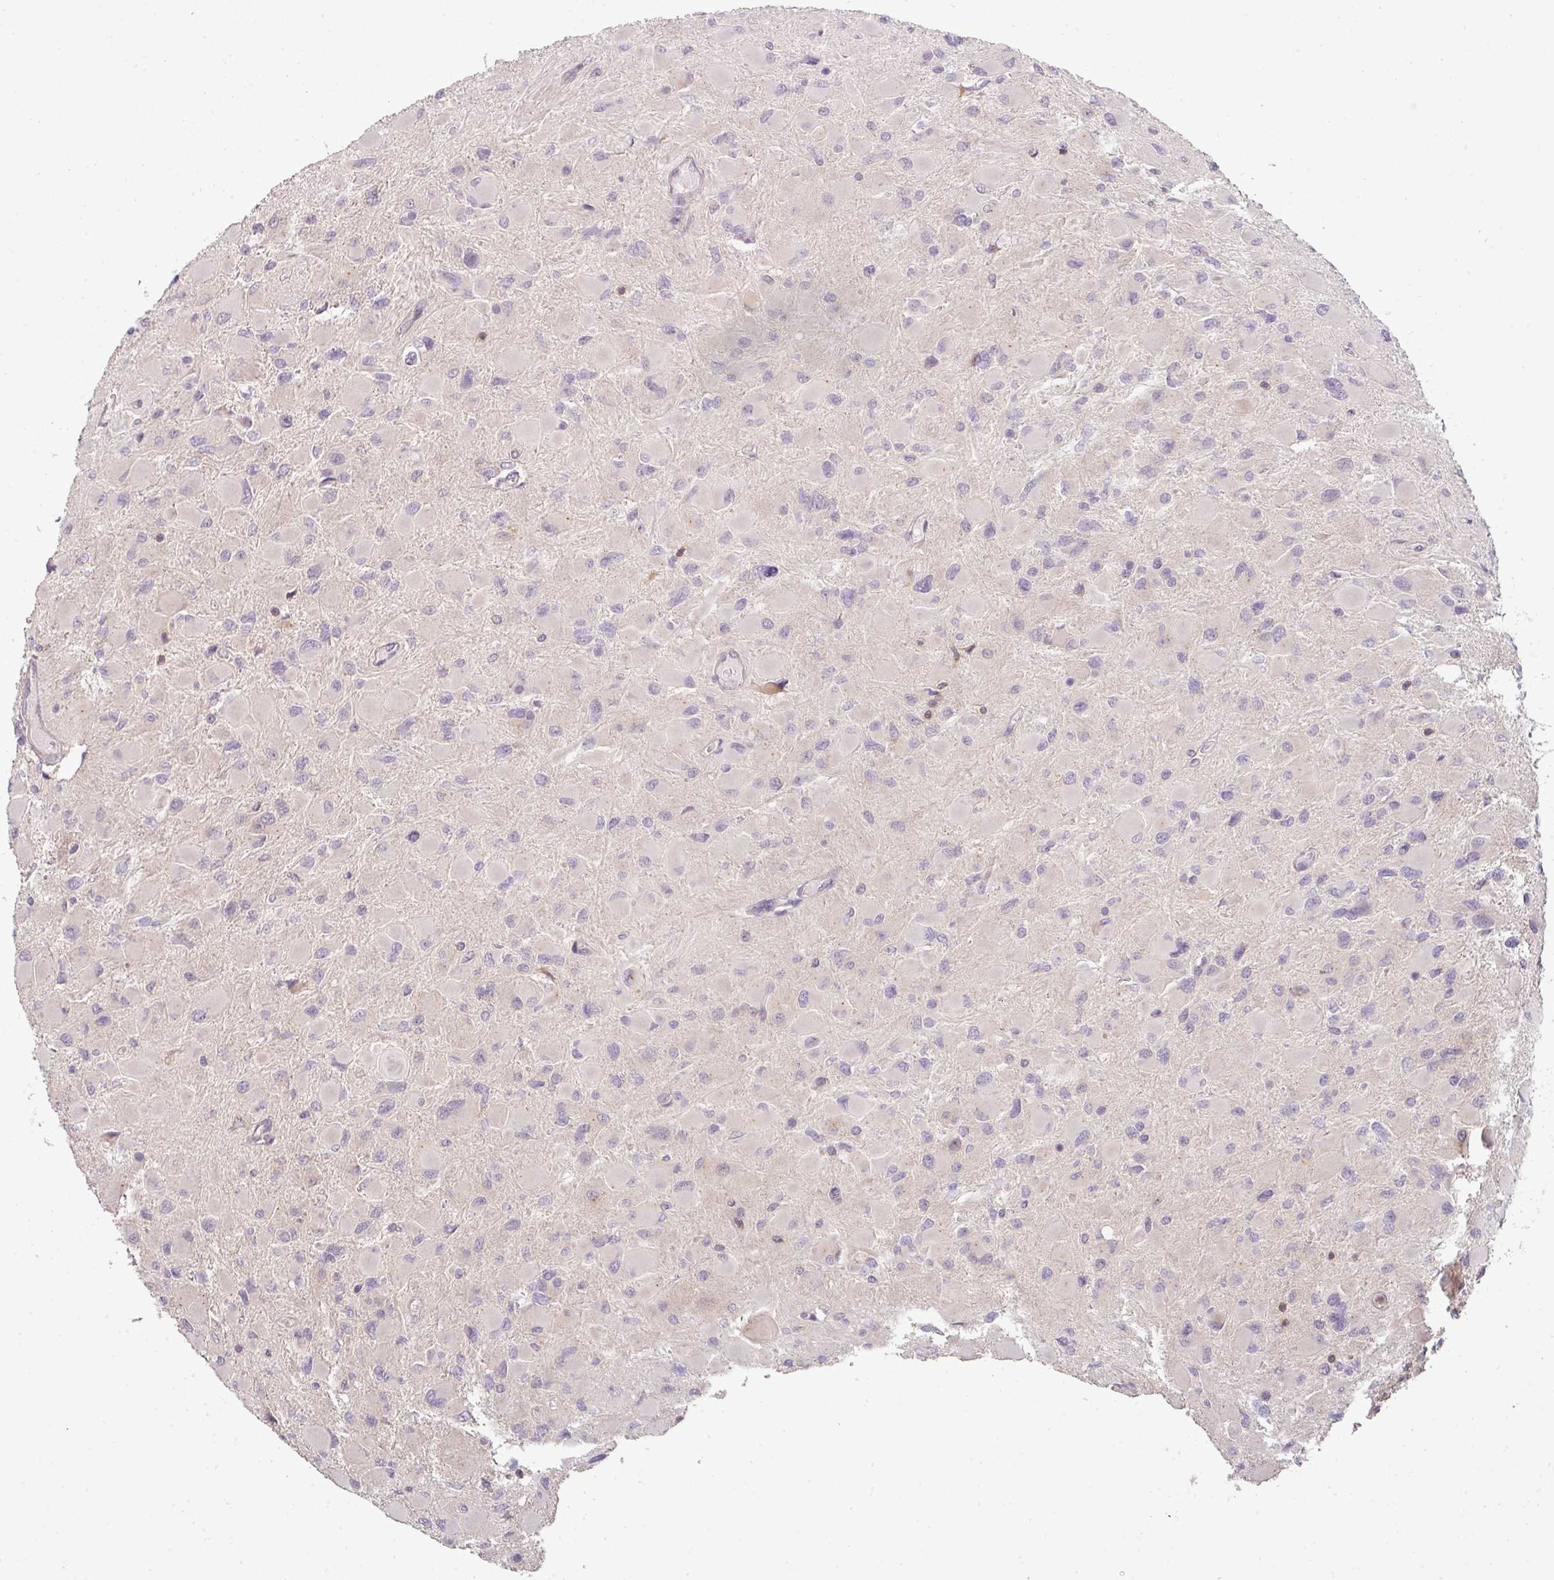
{"staining": {"intensity": "negative", "quantity": "none", "location": "none"}, "tissue": "glioma", "cell_type": "Tumor cells", "image_type": "cancer", "snomed": [{"axis": "morphology", "description": "Glioma, malignant, High grade"}, {"axis": "topography", "description": "Cerebral cortex"}], "caption": "Immunohistochemical staining of malignant glioma (high-grade) exhibits no significant staining in tumor cells.", "gene": "NIN", "patient": {"sex": "female", "age": 36}}